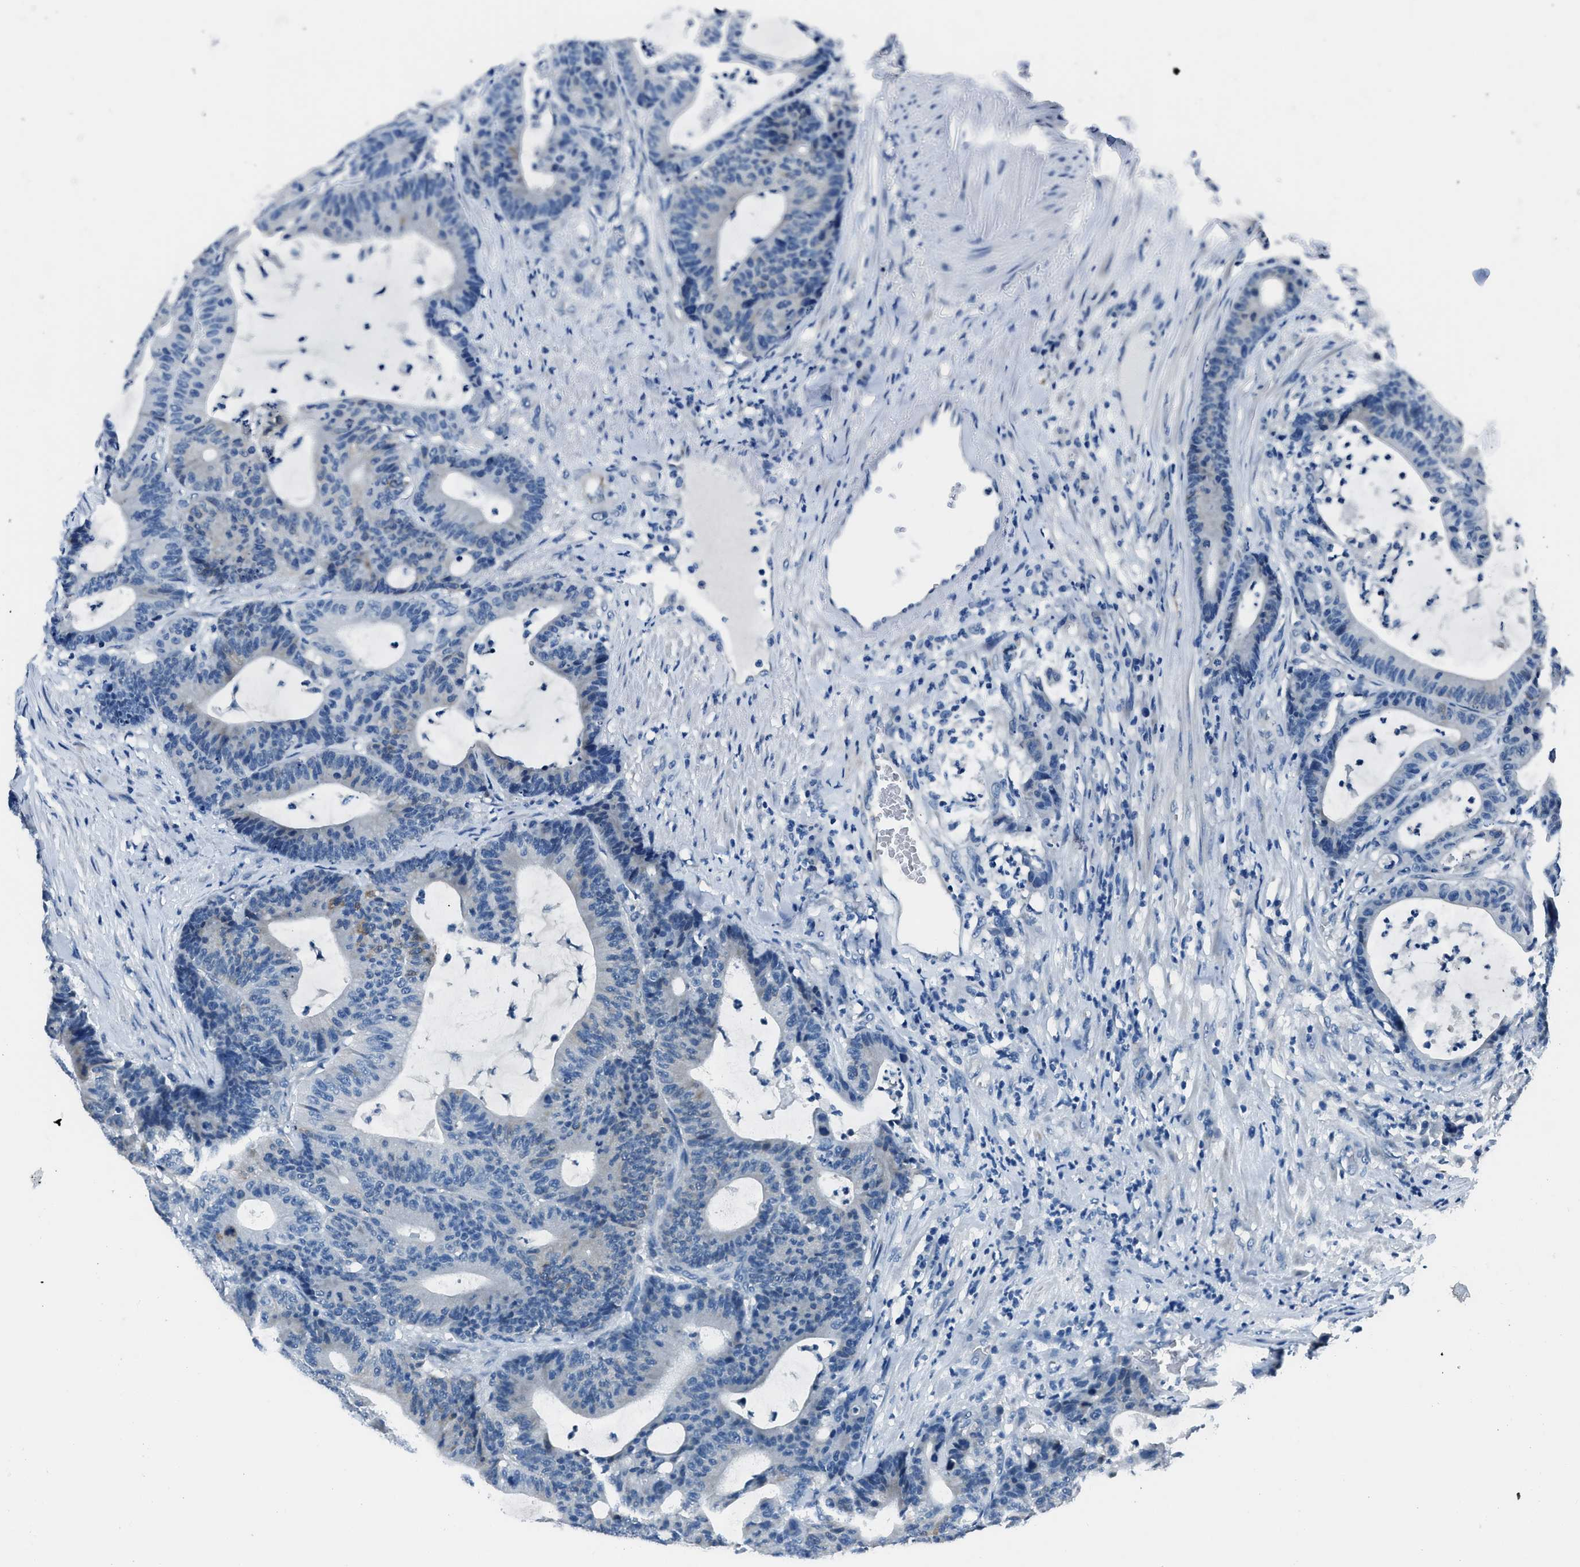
{"staining": {"intensity": "negative", "quantity": "none", "location": "none"}, "tissue": "colorectal cancer", "cell_type": "Tumor cells", "image_type": "cancer", "snomed": [{"axis": "morphology", "description": "Adenocarcinoma, NOS"}, {"axis": "topography", "description": "Colon"}], "caption": "High magnification brightfield microscopy of colorectal cancer stained with DAB (3,3'-diaminobenzidine) (brown) and counterstained with hematoxylin (blue): tumor cells show no significant staining.", "gene": "GJA3", "patient": {"sex": "female", "age": 84}}